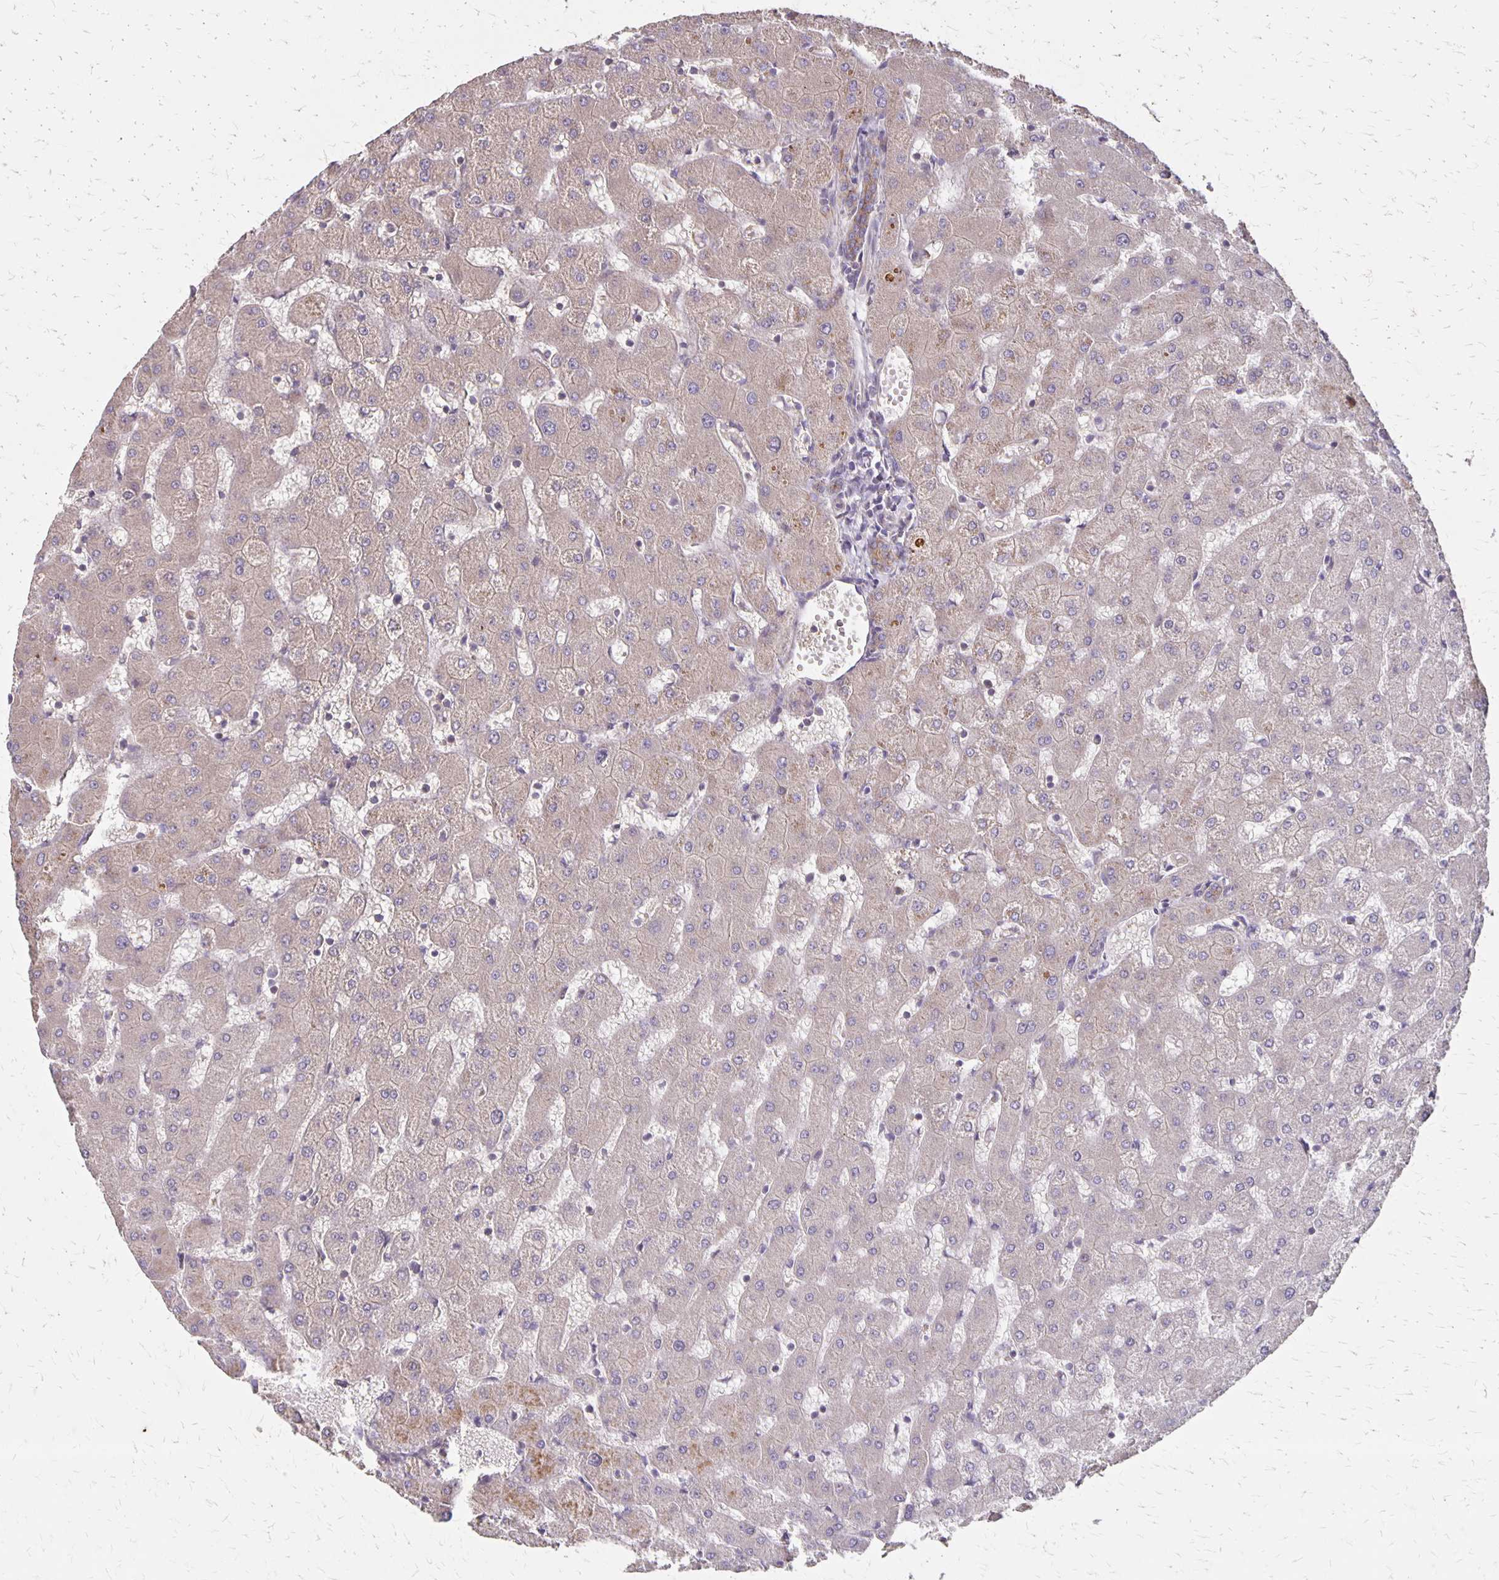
{"staining": {"intensity": "moderate", "quantity": ">75%", "location": "cytoplasmic/membranous"}, "tissue": "liver", "cell_type": "Cholangiocytes", "image_type": "normal", "snomed": [{"axis": "morphology", "description": "Normal tissue, NOS"}, {"axis": "topography", "description": "Liver"}], "caption": "Protein expression analysis of normal human liver reveals moderate cytoplasmic/membranous positivity in about >75% of cholangiocytes. (IHC, brightfield microscopy, high magnification).", "gene": "PROM2", "patient": {"sex": "female", "age": 63}}